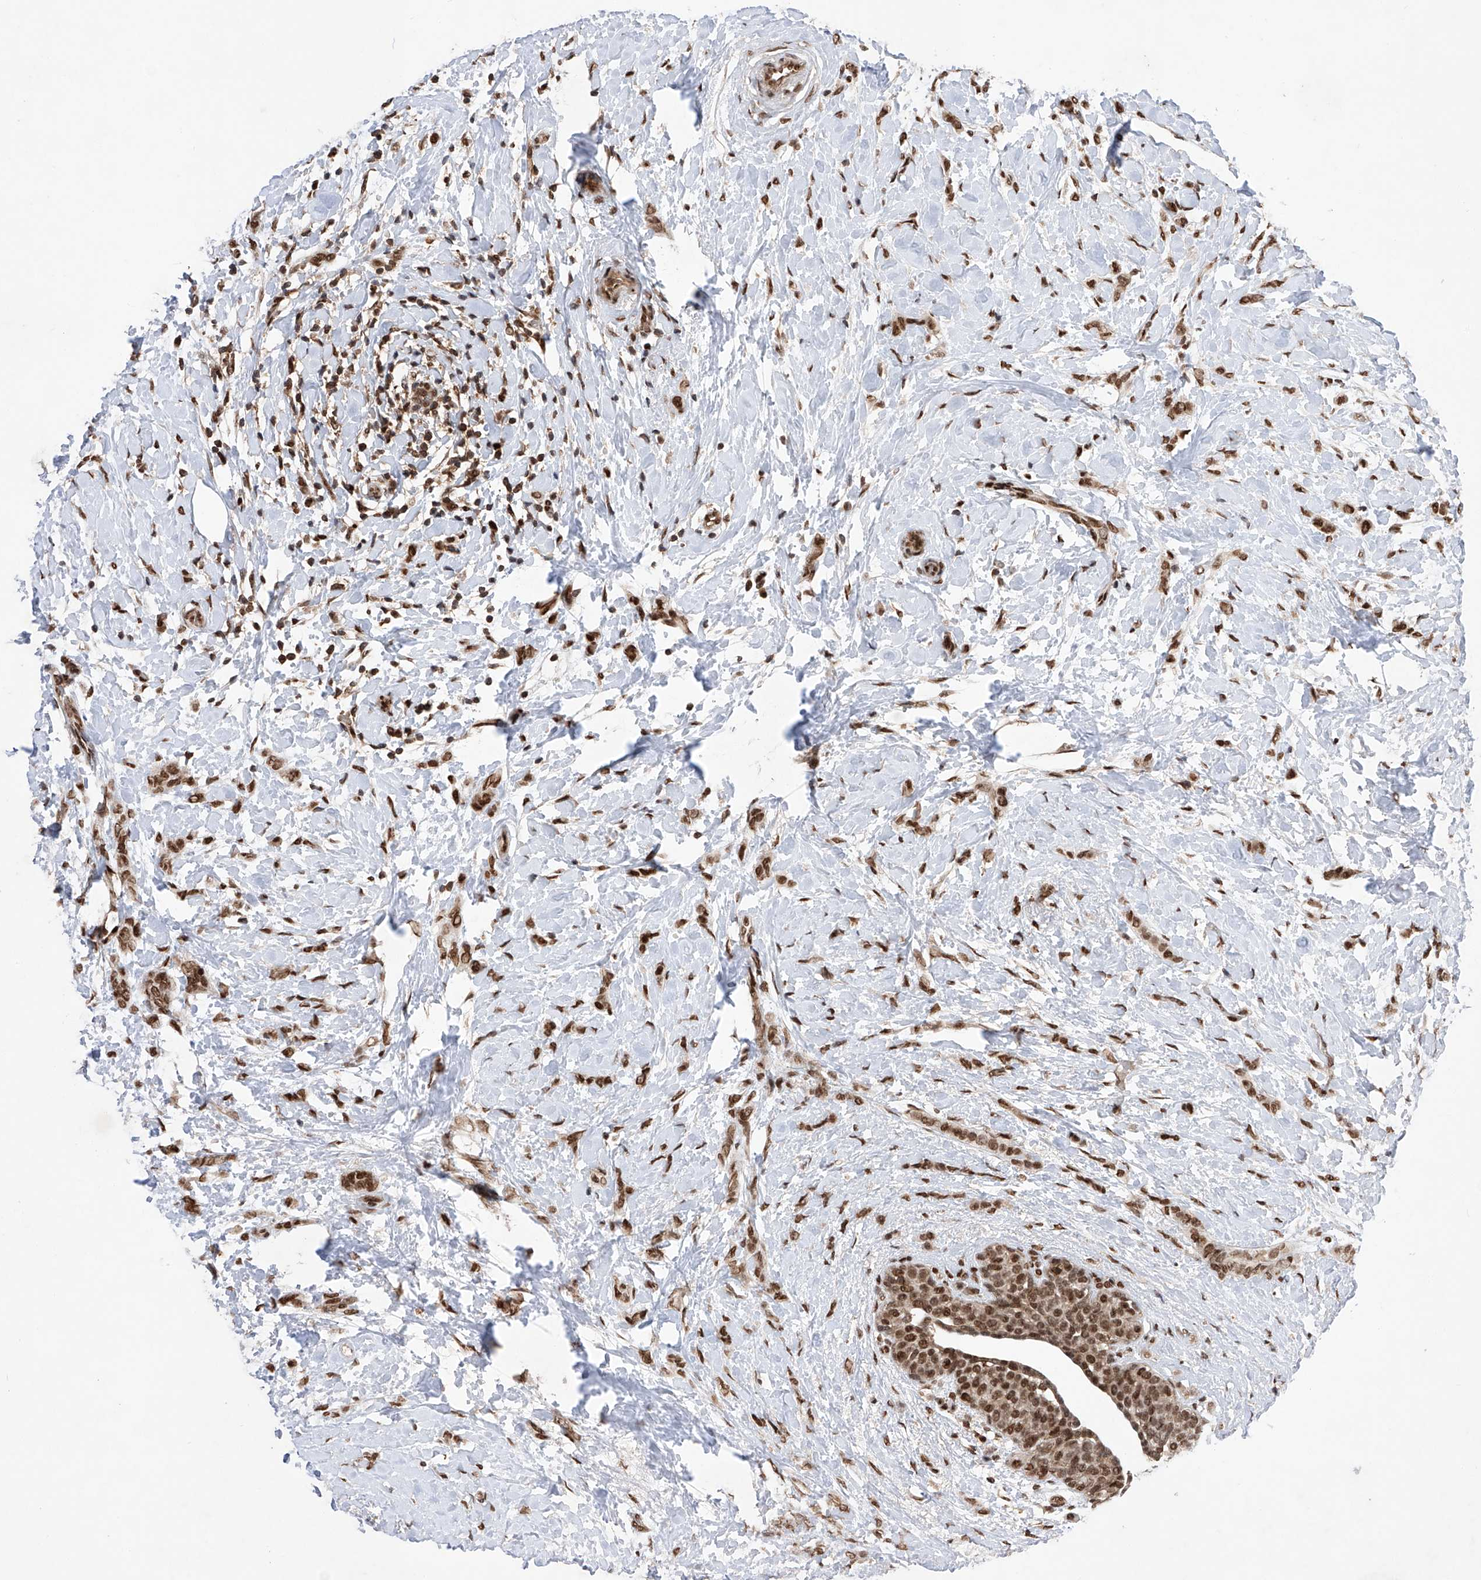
{"staining": {"intensity": "moderate", "quantity": ">75%", "location": "nuclear"}, "tissue": "breast cancer", "cell_type": "Tumor cells", "image_type": "cancer", "snomed": [{"axis": "morphology", "description": "Lobular carcinoma, in situ"}, {"axis": "morphology", "description": "Lobular carcinoma"}, {"axis": "topography", "description": "Breast"}], "caption": "Breast cancer (lobular carcinoma) stained with a brown dye demonstrates moderate nuclear positive positivity in about >75% of tumor cells.", "gene": "ZNF280D", "patient": {"sex": "female", "age": 41}}